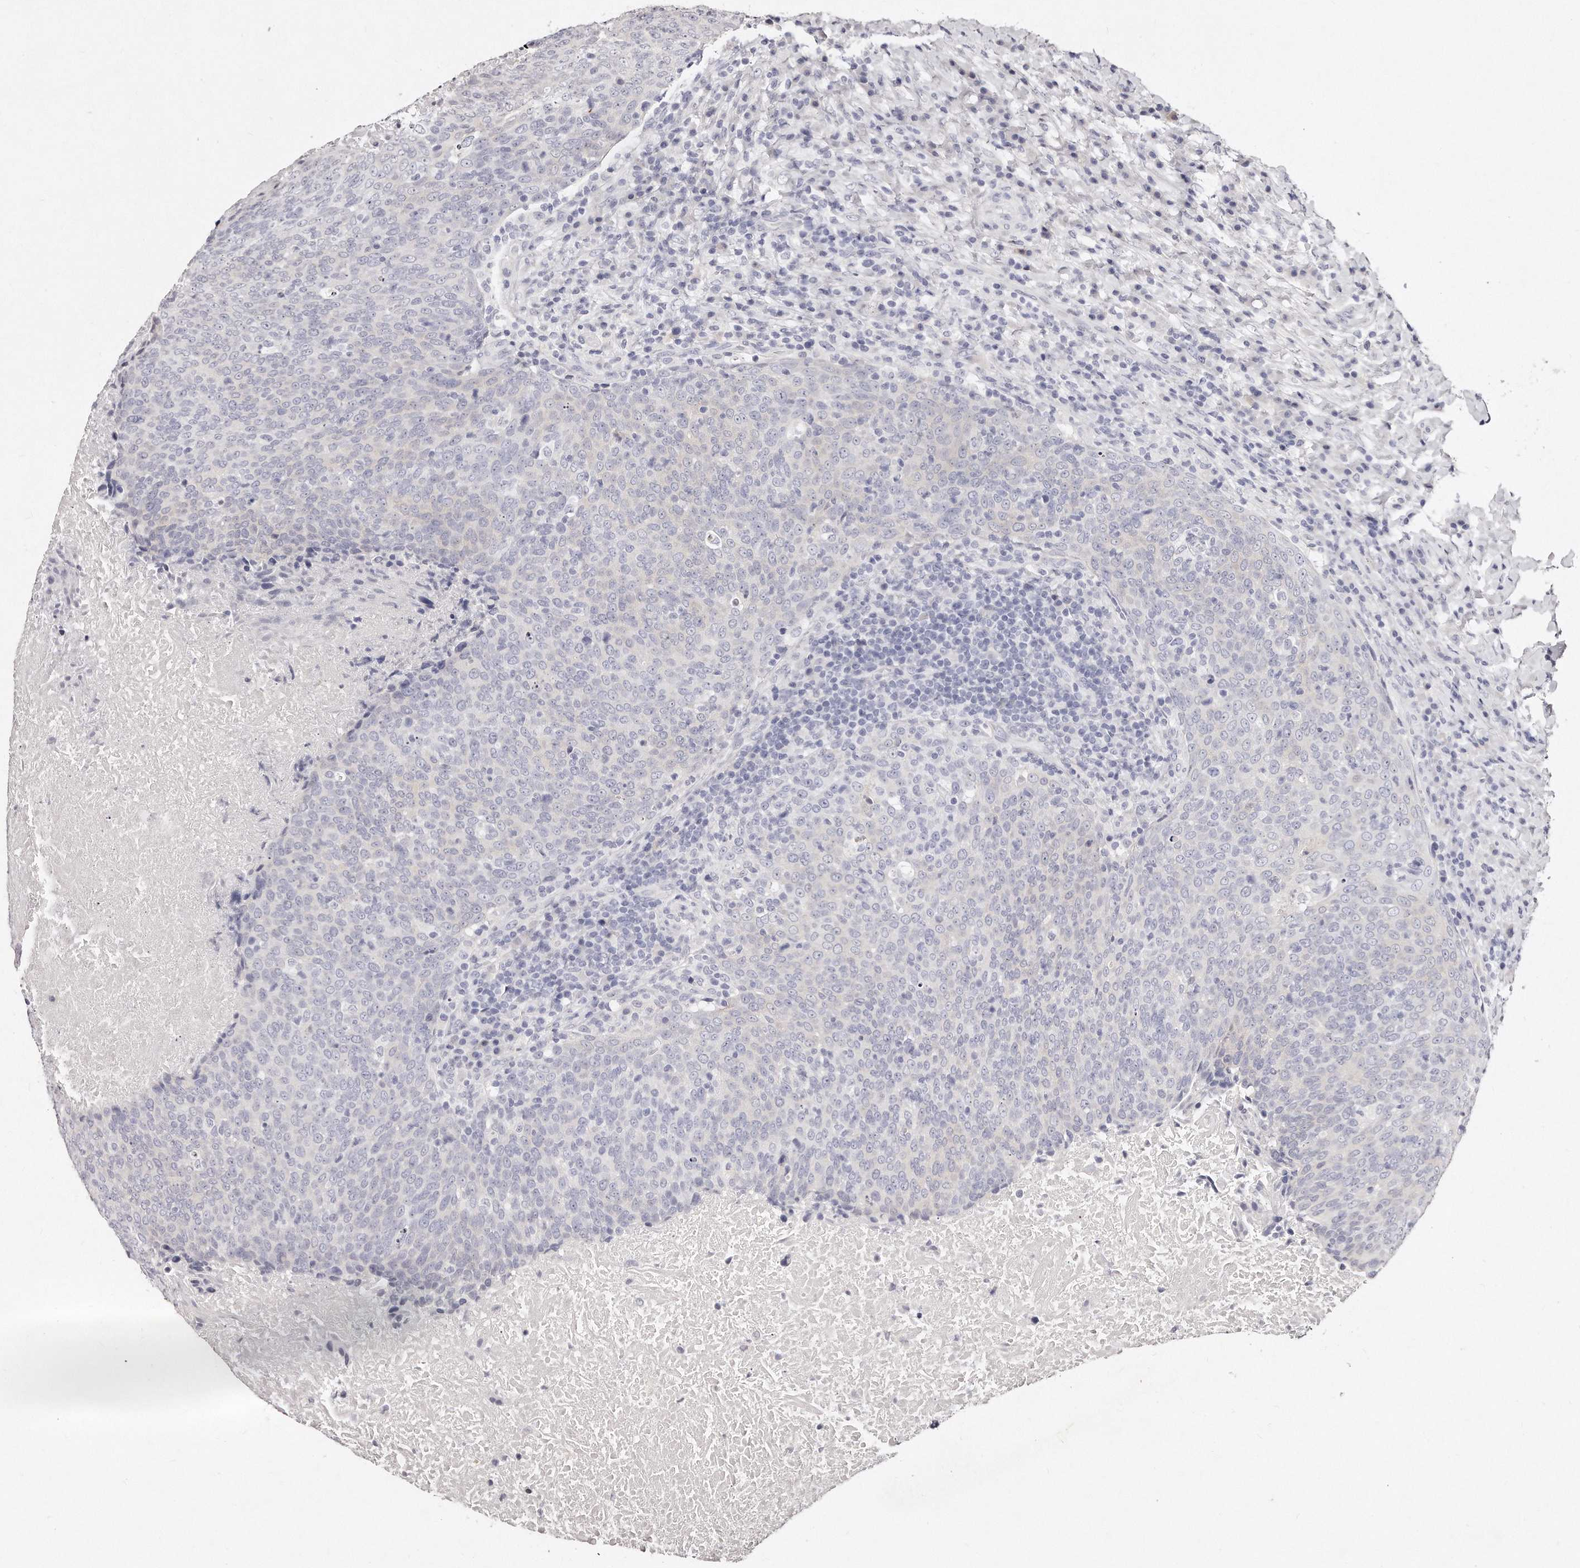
{"staining": {"intensity": "negative", "quantity": "none", "location": "none"}, "tissue": "head and neck cancer", "cell_type": "Tumor cells", "image_type": "cancer", "snomed": [{"axis": "morphology", "description": "Squamous cell carcinoma, NOS"}, {"axis": "morphology", "description": "Squamous cell carcinoma, metastatic, NOS"}, {"axis": "topography", "description": "Lymph node"}, {"axis": "topography", "description": "Head-Neck"}], "caption": "Tumor cells are negative for protein expression in human metastatic squamous cell carcinoma (head and neck).", "gene": "GDA", "patient": {"sex": "male", "age": 62}}